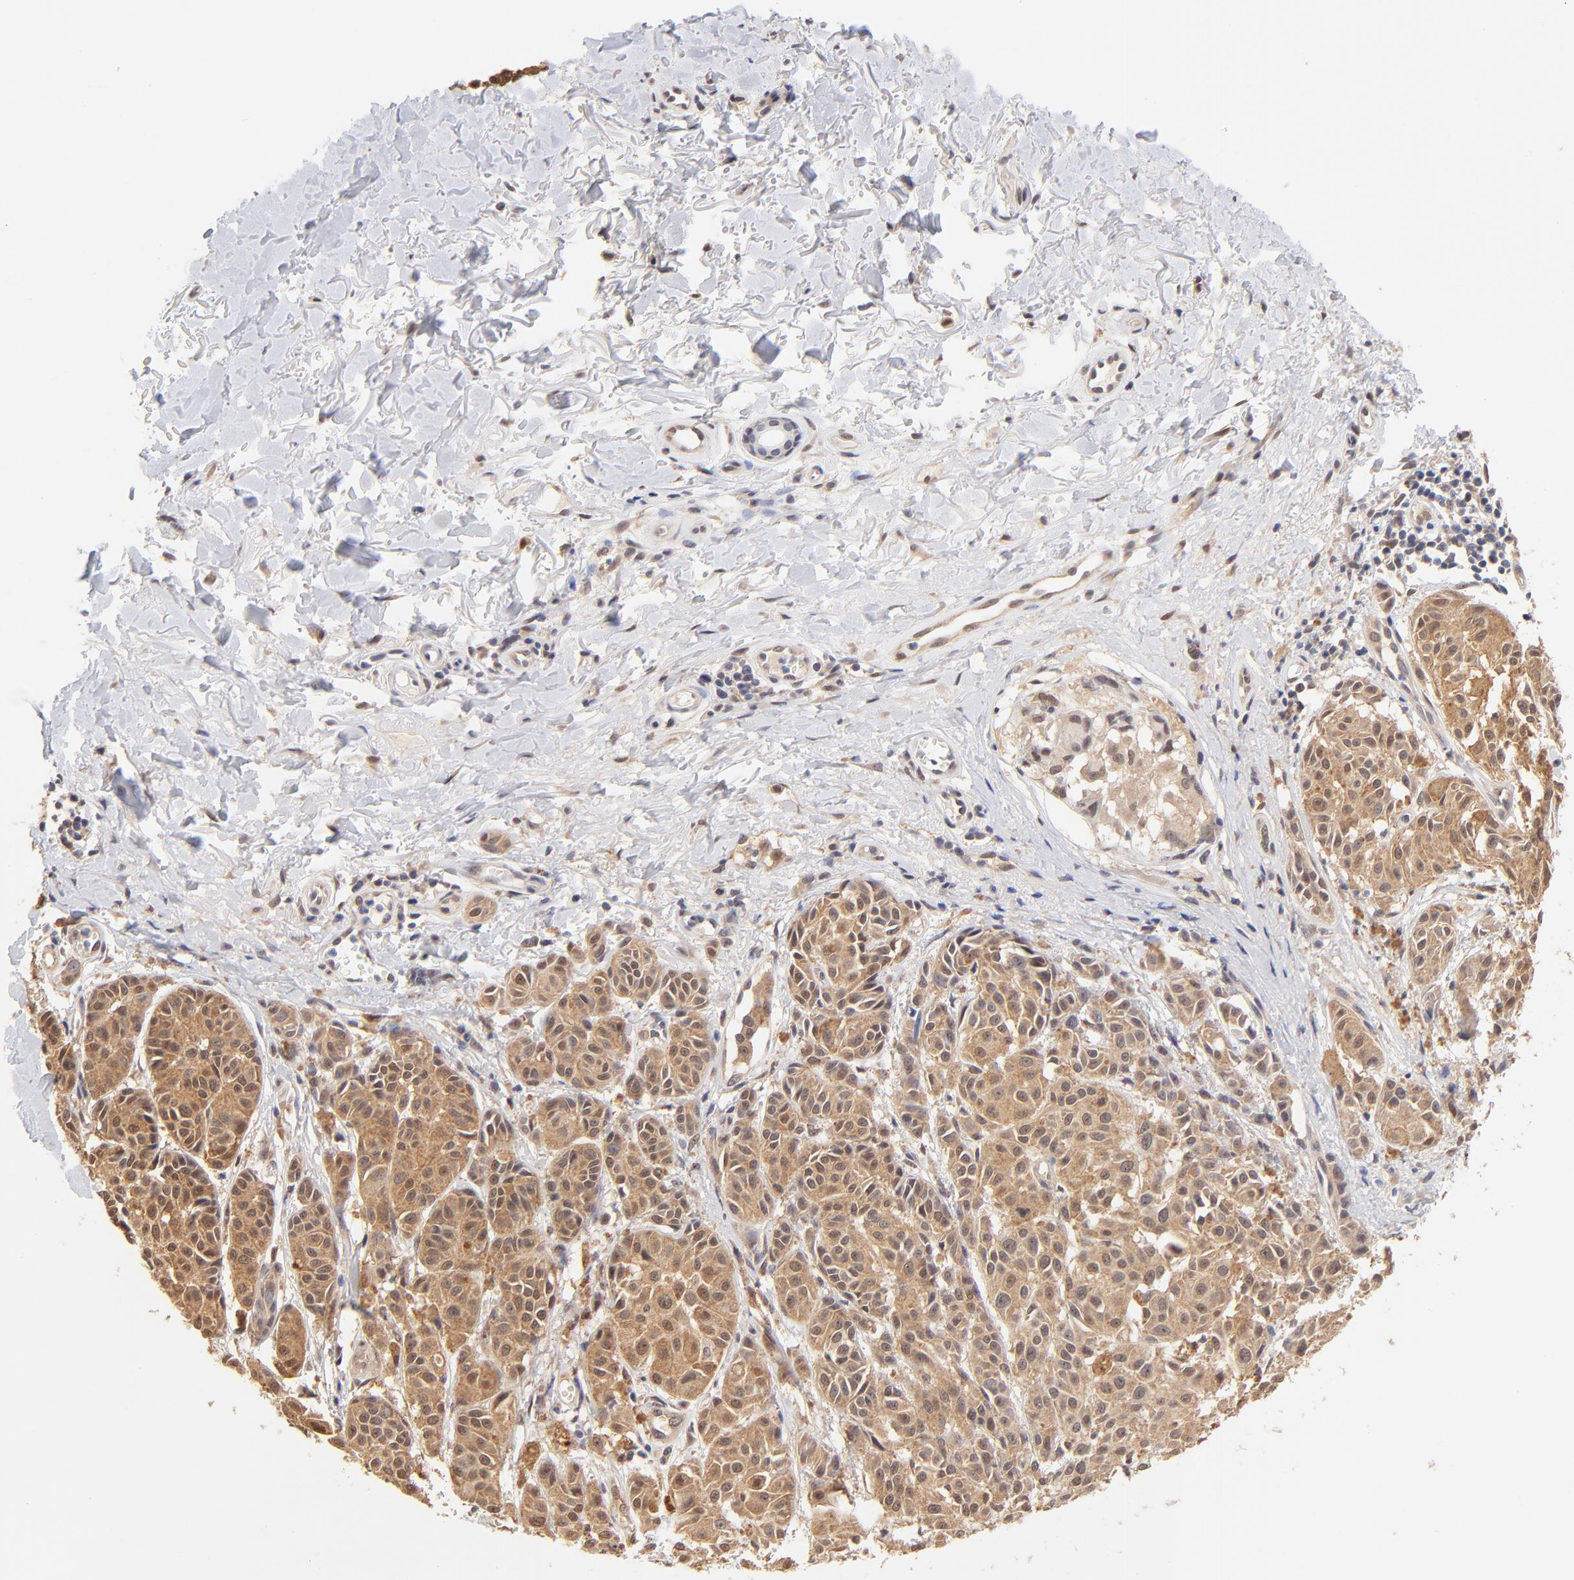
{"staining": {"intensity": "weak", "quantity": ">75%", "location": "cytoplasmic/membranous"}, "tissue": "melanoma", "cell_type": "Tumor cells", "image_type": "cancer", "snomed": [{"axis": "morphology", "description": "Malignant melanoma, NOS"}, {"axis": "topography", "description": "Skin"}], "caption": "Malignant melanoma tissue reveals weak cytoplasmic/membranous positivity in about >75% of tumor cells, visualized by immunohistochemistry.", "gene": "TXNL1", "patient": {"sex": "male", "age": 76}}